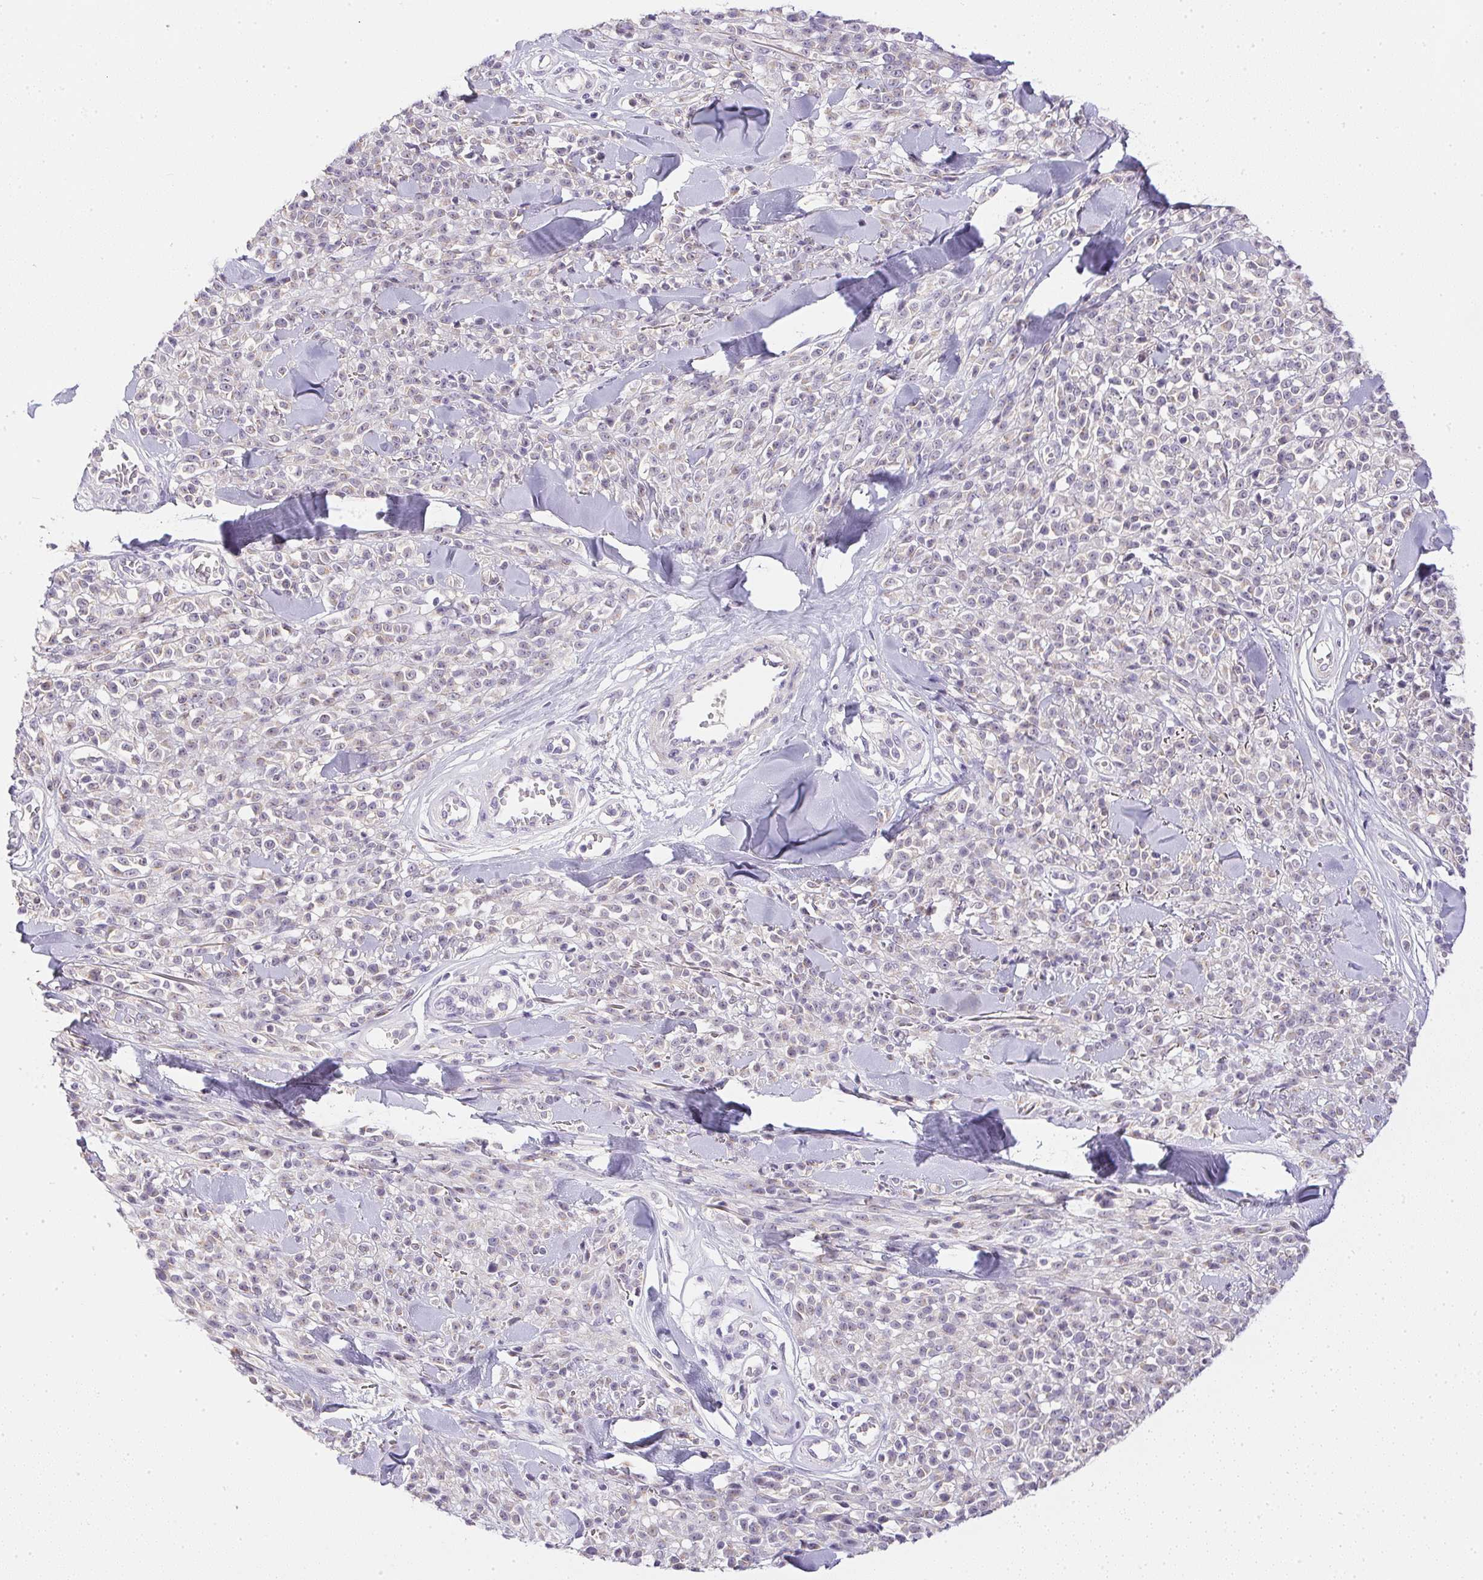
{"staining": {"intensity": "negative", "quantity": "none", "location": "none"}, "tissue": "melanoma", "cell_type": "Tumor cells", "image_type": "cancer", "snomed": [{"axis": "morphology", "description": "Malignant melanoma, NOS"}, {"axis": "topography", "description": "Skin"}, {"axis": "topography", "description": "Skin of trunk"}], "caption": "The immunohistochemistry (IHC) image has no significant staining in tumor cells of malignant melanoma tissue.", "gene": "SLC17A7", "patient": {"sex": "male", "age": 74}}